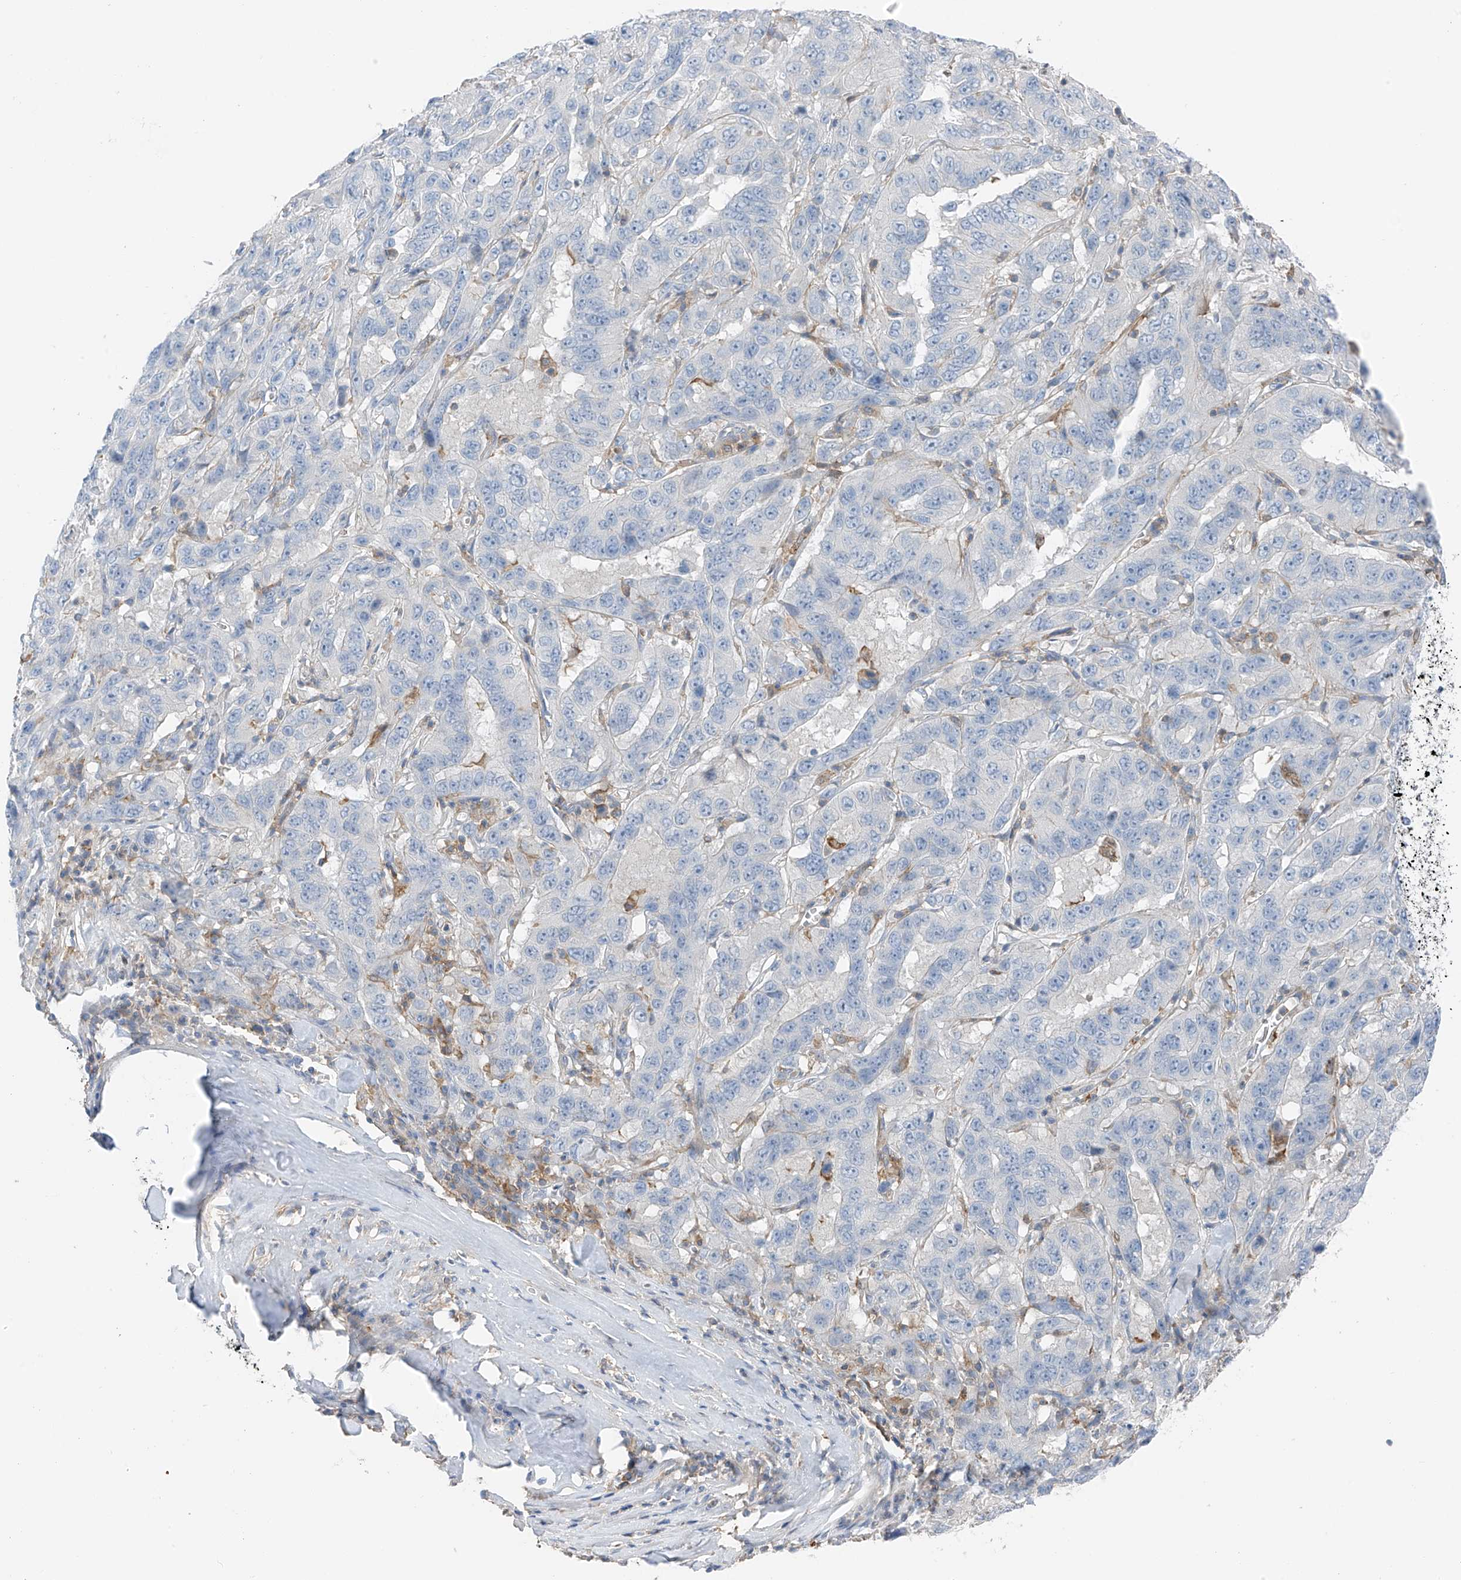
{"staining": {"intensity": "negative", "quantity": "none", "location": "none"}, "tissue": "pancreatic cancer", "cell_type": "Tumor cells", "image_type": "cancer", "snomed": [{"axis": "morphology", "description": "Adenocarcinoma, NOS"}, {"axis": "topography", "description": "Pancreas"}], "caption": "The histopathology image exhibits no staining of tumor cells in adenocarcinoma (pancreatic). Nuclei are stained in blue.", "gene": "NALCN", "patient": {"sex": "male", "age": 63}}